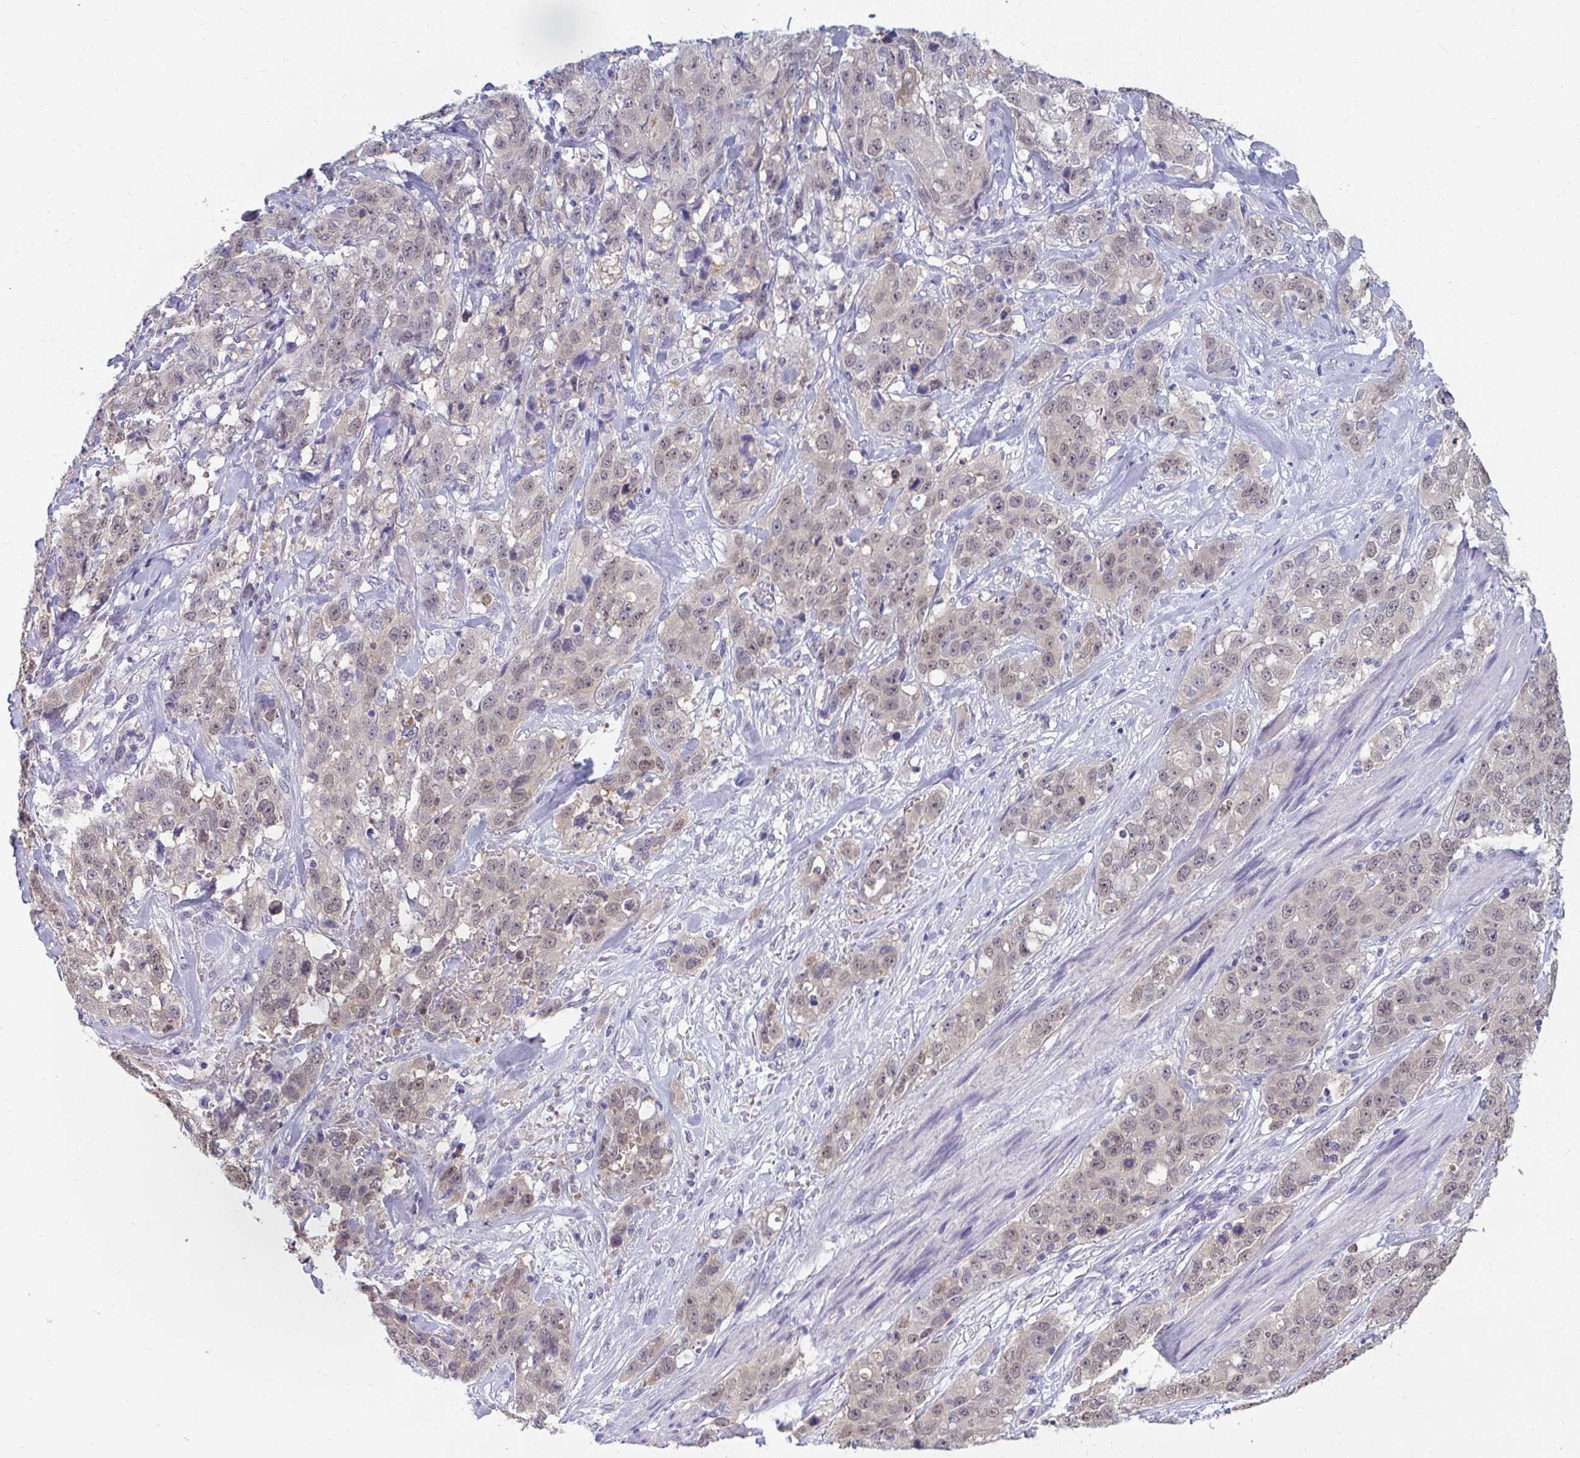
{"staining": {"intensity": "weak", "quantity": ">75%", "location": "nuclear"}, "tissue": "stomach cancer", "cell_type": "Tumor cells", "image_type": "cancer", "snomed": [{"axis": "morphology", "description": "Adenocarcinoma, NOS"}, {"axis": "topography", "description": "Stomach"}], "caption": "The histopathology image shows immunohistochemical staining of stomach cancer (adenocarcinoma). There is weak nuclear expression is identified in approximately >75% of tumor cells. The staining was performed using DAB (3,3'-diaminobenzidine), with brown indicating positive protein expression. Nuclei are stained blue with hematoxylin.", "gene": "CSE1L", "patient": {"sex": "male", "age": 48}}